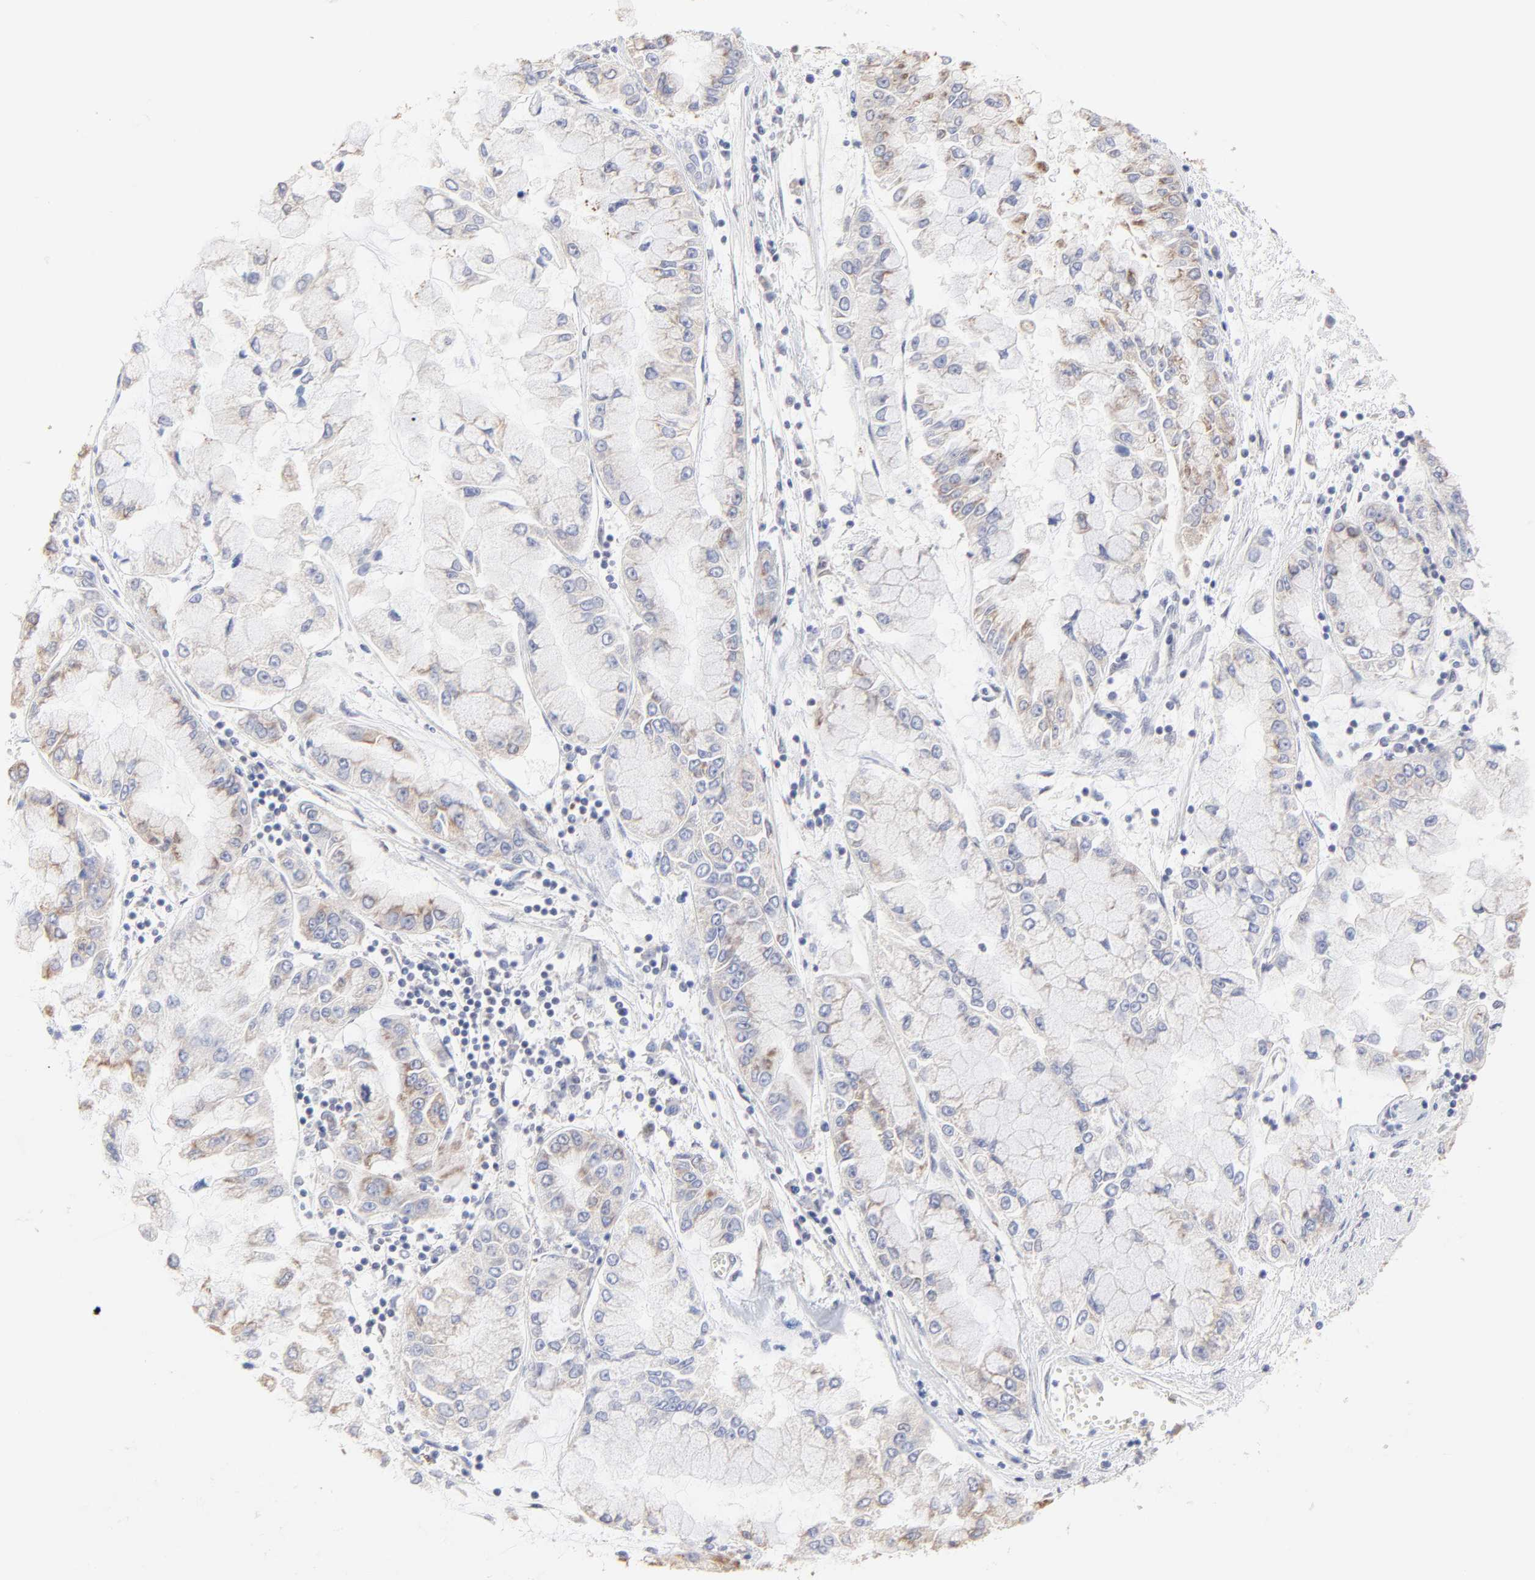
{"staining": {"intensity": "weak", "quantity": "25%-75%", "location": "cytoplasmic/membranous"}, "tissue": "liver cancer", "cell_type": "Tumor cells", "image_type": "cancer", "snomed": [{"axis": "morphology", "description": "Cholangiocarcinoma"}, {"axis": "topography", "description": "Liver"}], "caption": "A low amount of weak cytoplasmic/membranous positivity is identified in about 25%-75% of tumor cells in liver cancer (cholangiocarcinoma) tissue.", "gene": "CCT2", "patient": {"sex": "female", "age": 79}}